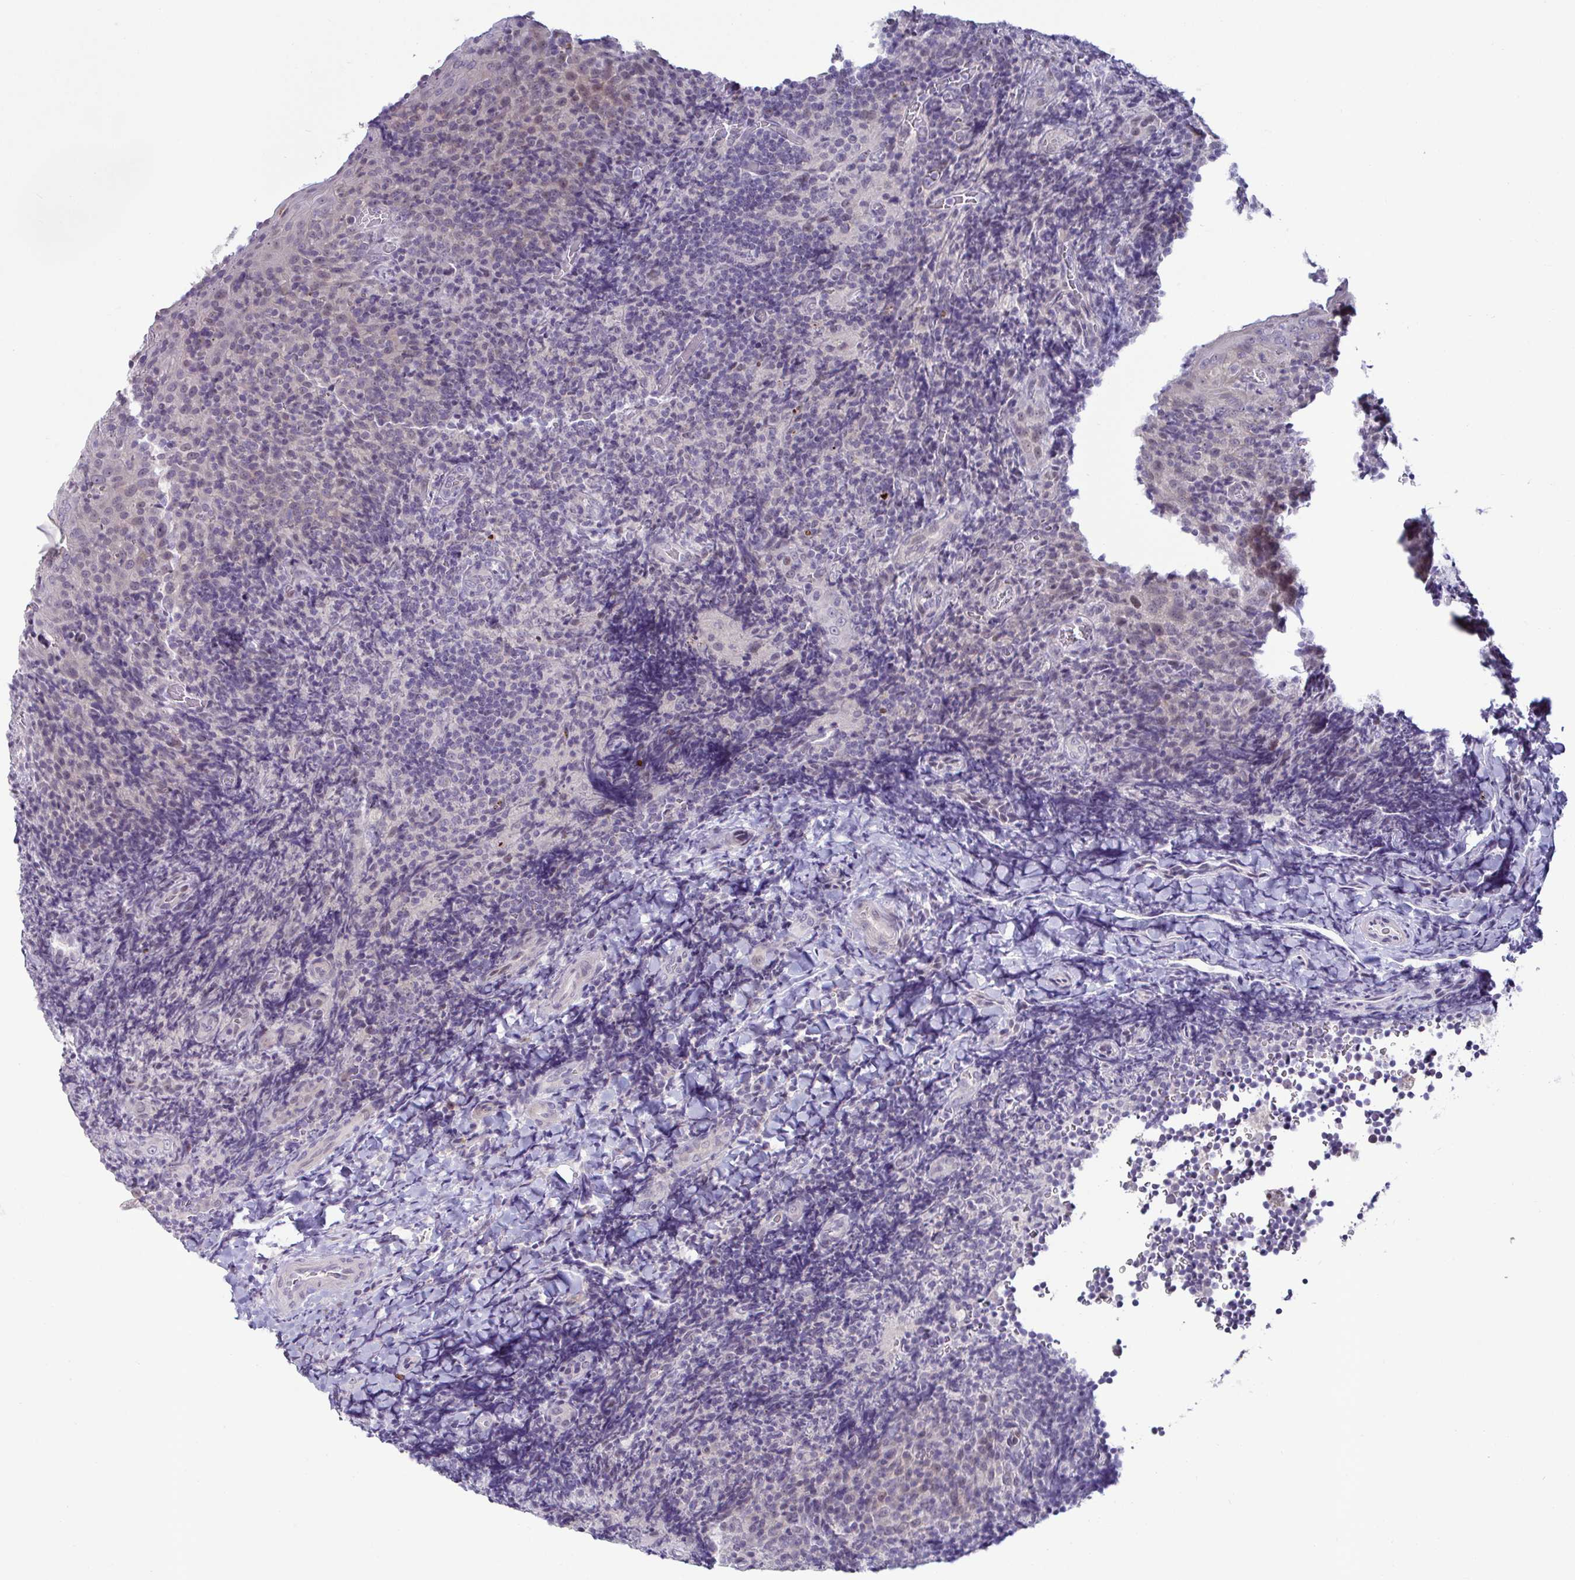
{"staining": {"intensity": "negative", "quantity": "none", "location": "none"}, "tissue": "tonsil", "cell_type": "Germinal center cells", "image_type": "normal", "snomed": [{"axis": "morphology", "description": "Normal tissue, NOS"}, {"axis": "topography", "description": "Tonsil"}], "caption": "The micrograph reveals no staining of germinal center cells in unremarkable tonsil. Brightfield microscopy of IHC stained with DAB (brown) and hematoxylin (blue), captured at high magnification.", "gene": "GSTM1", "patient": {"sex": "male", "age": 17}}